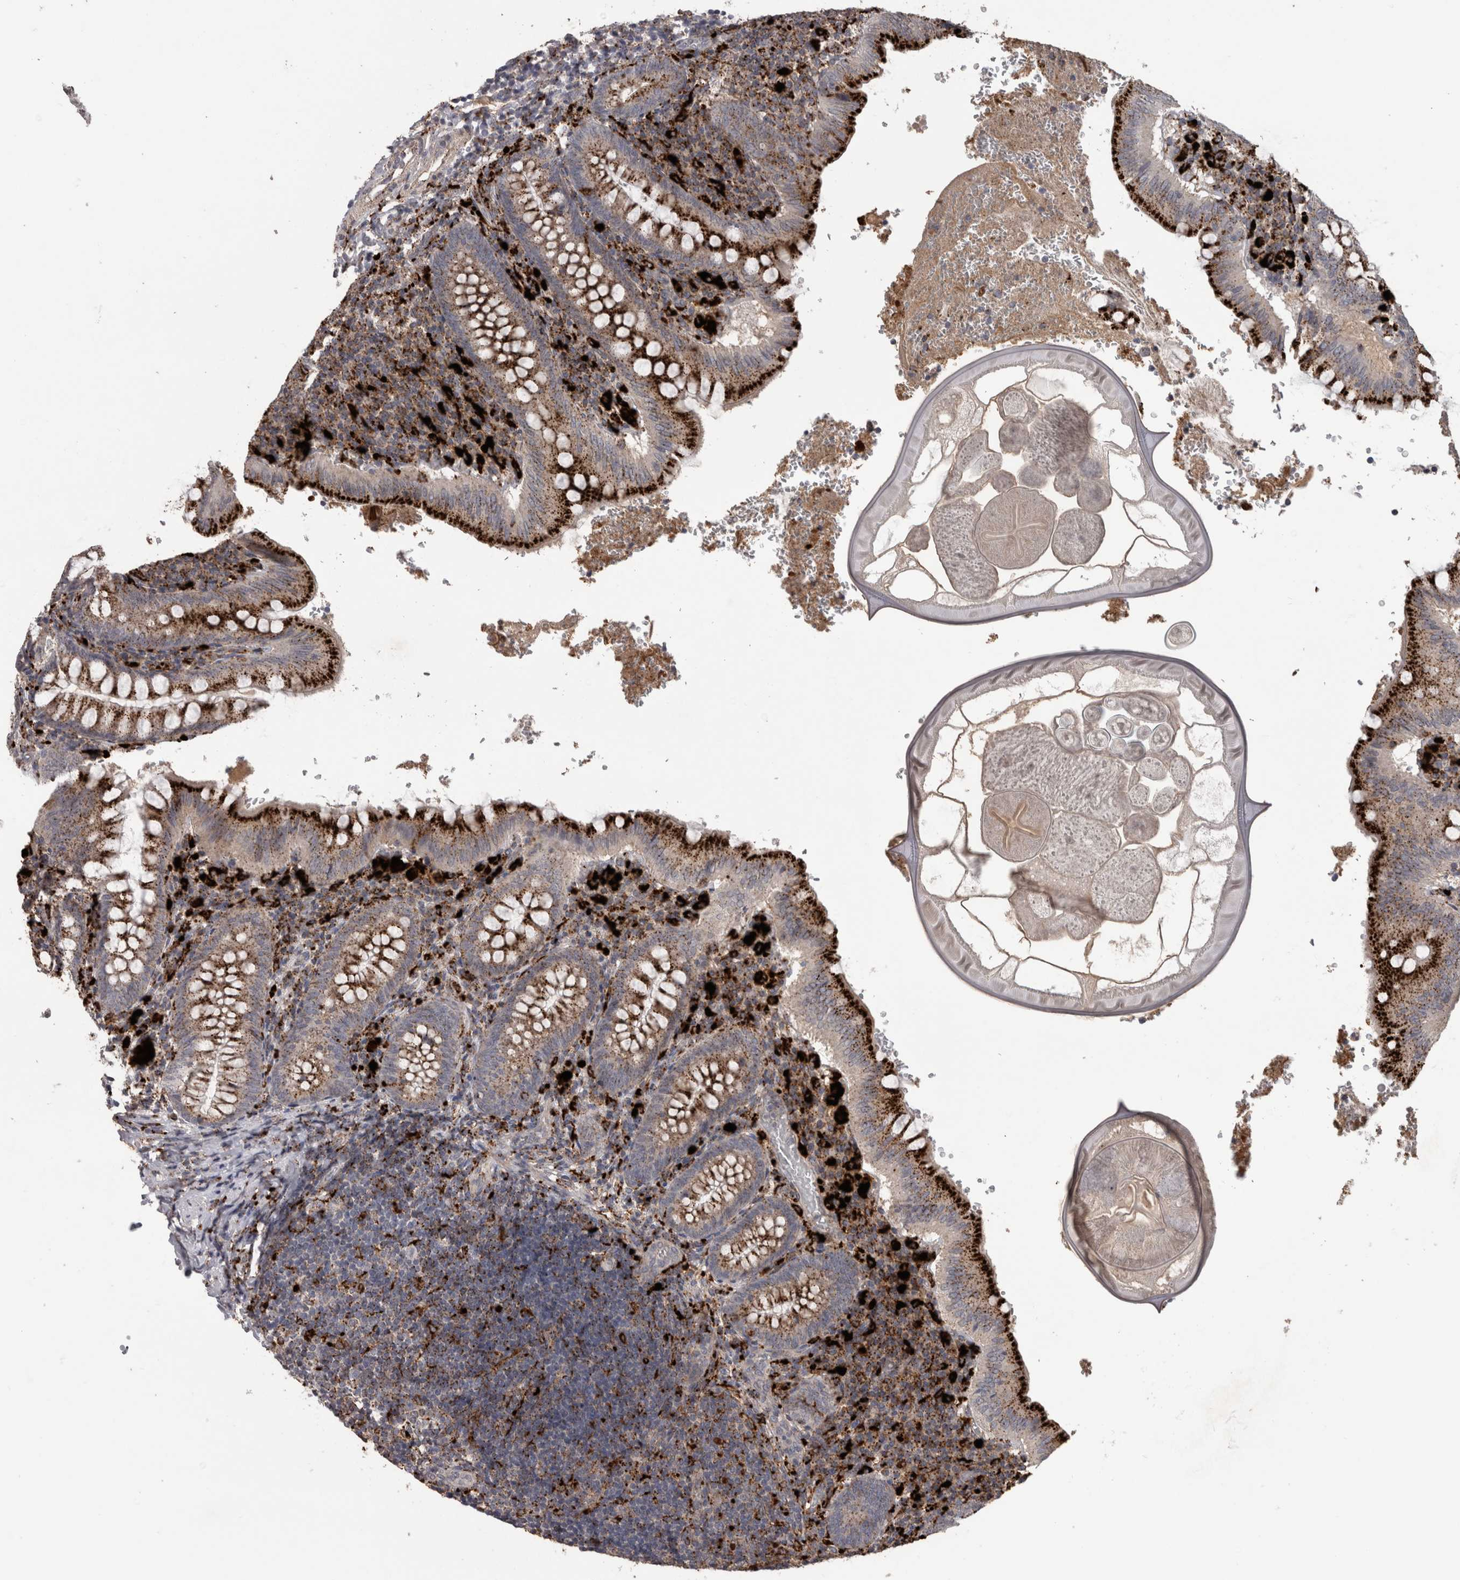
{"staining": {"intensity": "strong", "quantity": ">75%", "location": "cytoplasmic/membranous"}, "tissue": "appendix", "cell_type": "Glandular cells", "image_type": "normal", "snomed": [{"axis": "morphology", "description": "Normal tissue, NOS"}, {"axis": "topography", "description": "Appendix"}], "caption": "A high-resolution image shows immunohistochemistry (IHC) staining of benign appendix, which demonstrates strong cytoplasmic/membranous staining in approximately >75% of glandular cells.", "gene": "CTSZ", "patient": {"sex": "male", "age": 8}}